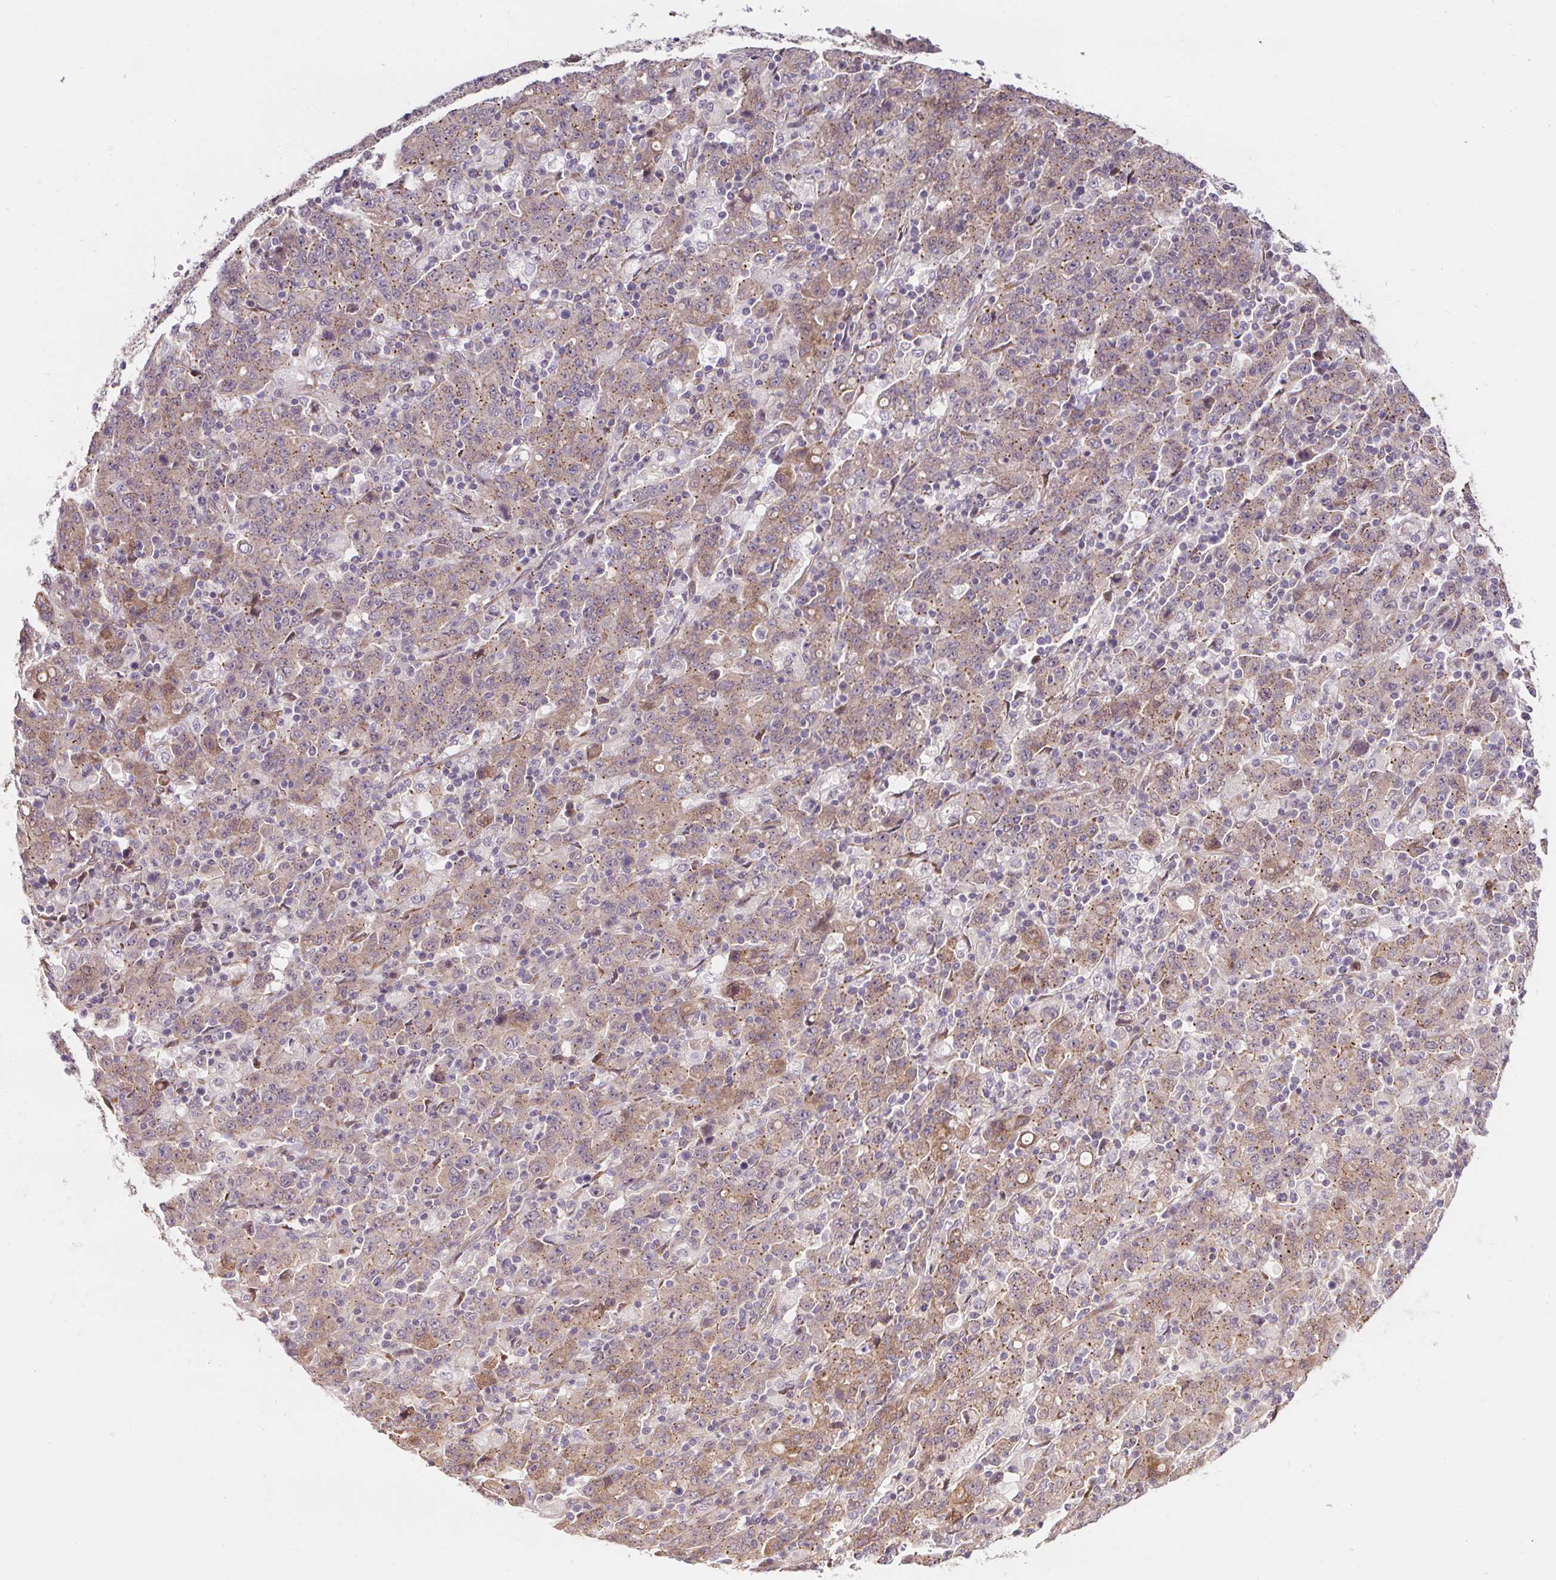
{"staining": {"intensity": "weak", "quantity": ">75%", "location": "cytoplasmic/membranous"}, "tissue": "stomach cancer", "cell_type": "Tumor cells", "image_type": "cancer", "snomed": [{"axis": "morphology", "description": "Adenocarcinoma, NOS"}, {"axis": "topography", "description": "Stomach, upper"}], "caption": "The micrograph shows immunohistochemical staining of stomach cancer. There is weak cytoplasmic/membranous staining is identified in approximately >75% of tumor cells.", "gene": "LYPD5", "patient": {"sex": "male", "age": 69}}